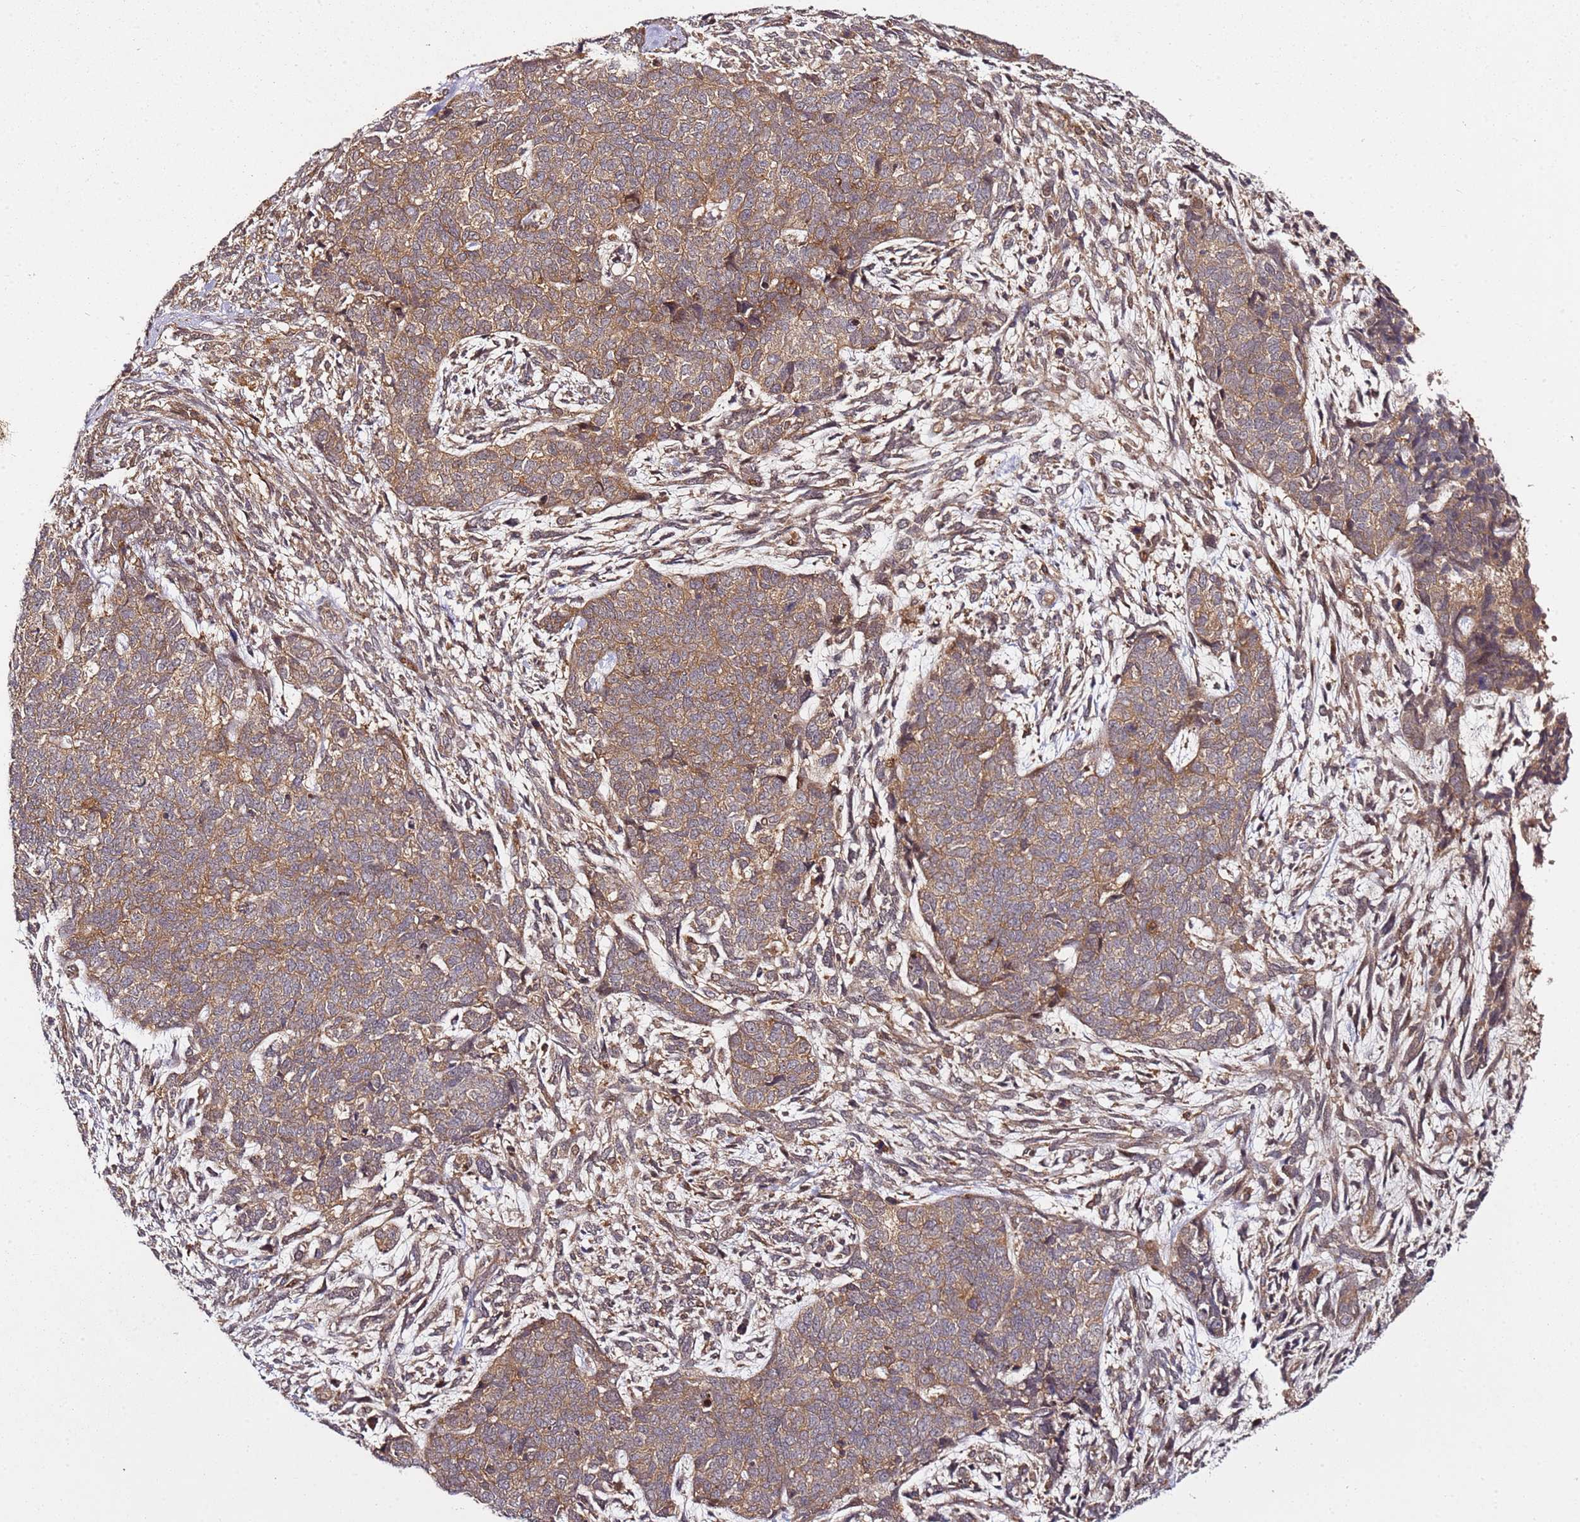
{"staining": {"intensity": "moderate", "quantity": ">75%", "location": "cytoplasmic/membranous"}, "tissue": "cervical cancer", "cell_type": "Tumor cells", "image_type": "cancer", "snomed": [{"axis": "morphology", "description": "Squamous cell carcinoma, NOS"}, {"axis": "topography", "description": "Cervix"}], "caption": "Protein expression analysis of squamous cell carcinoma (cervical) shows moderate cytoplasmic/membranous staining in about >75% of tumor cells. (Brightfield microscopy of DAB IHC at high magnification).", "gene": "PRMT7", "patient": {"sex": "female", "age": 63}}